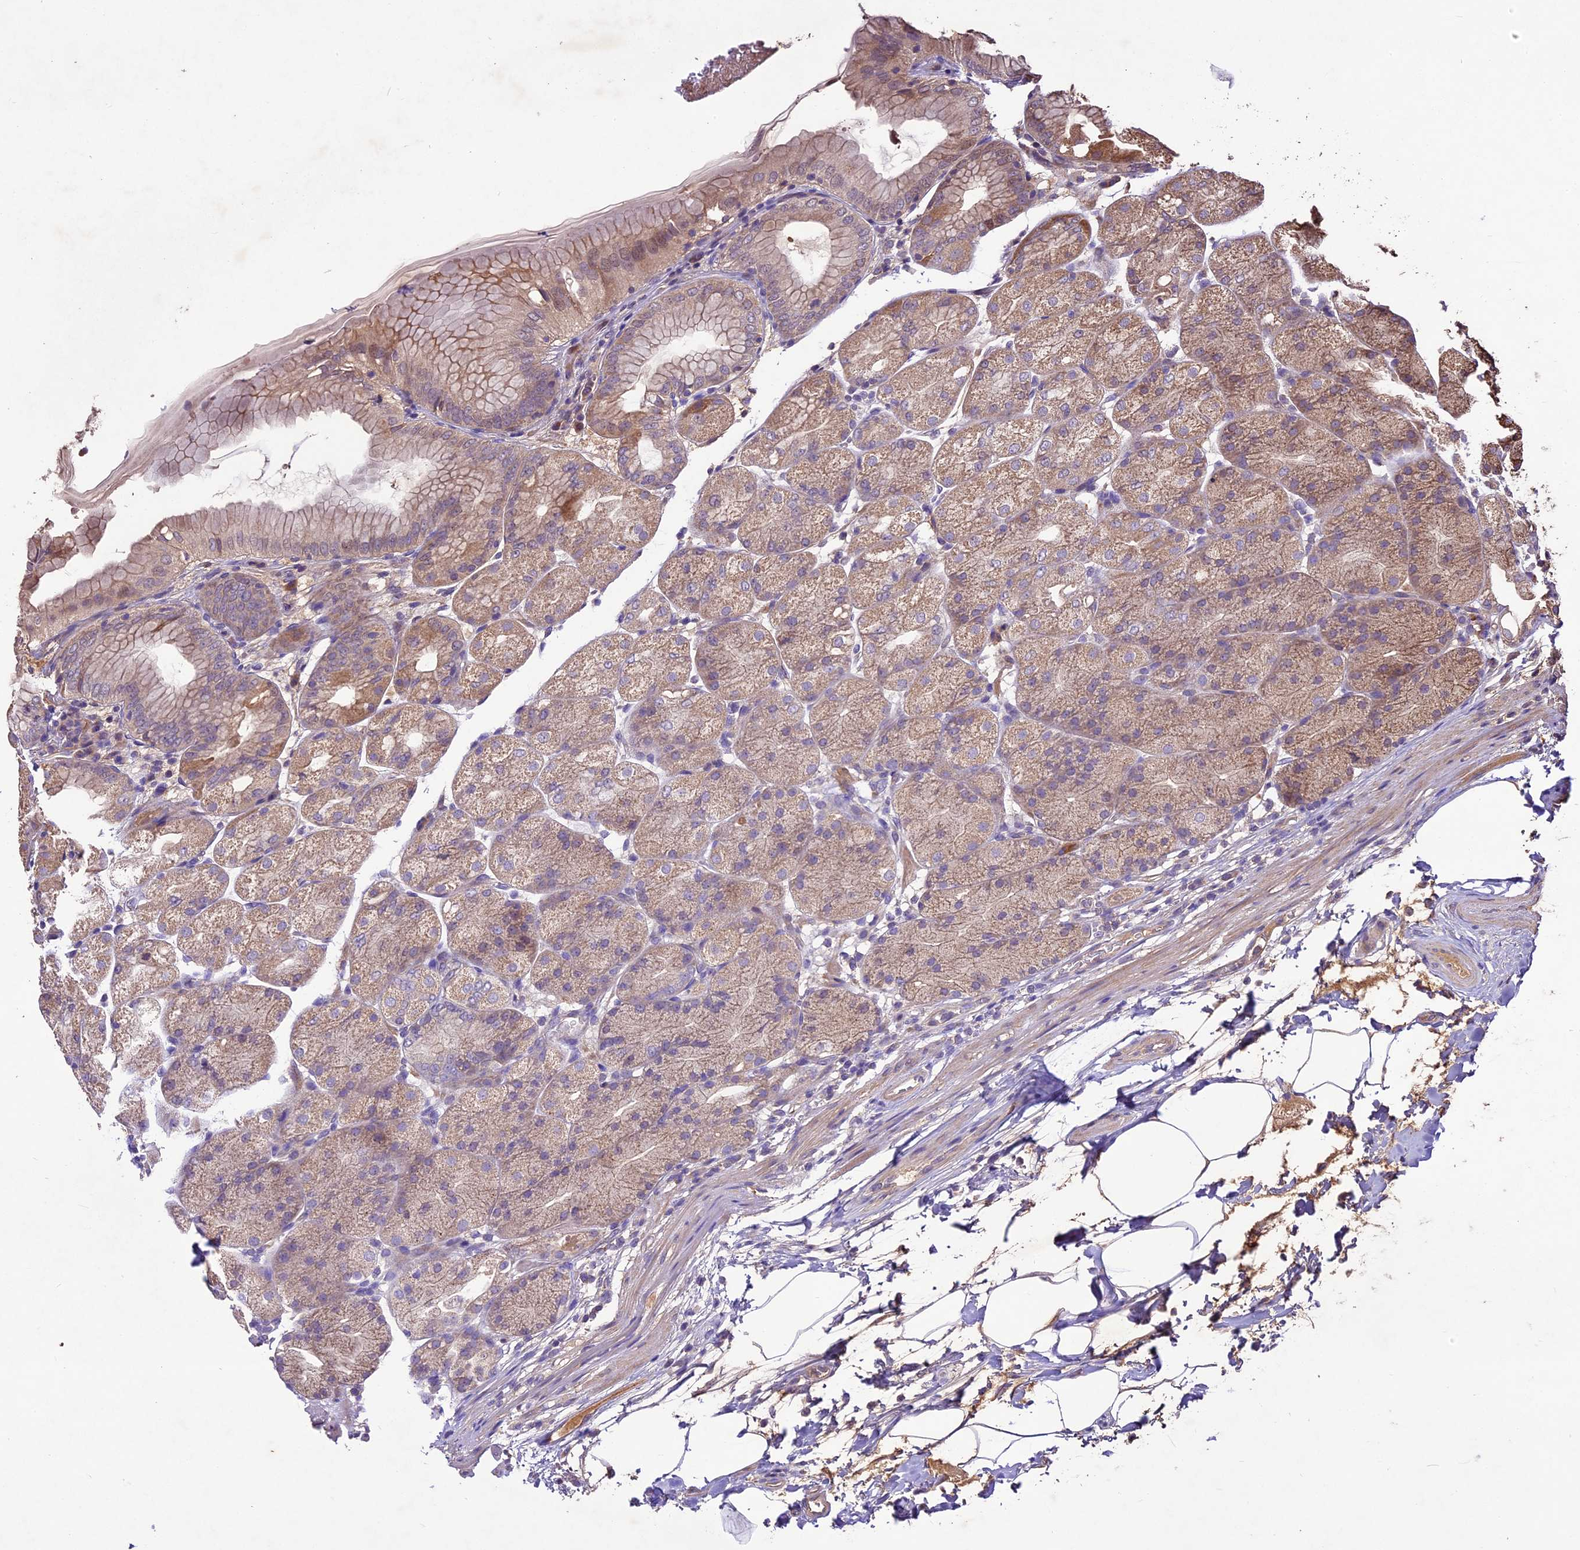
{"staining": {"intensity": "moderate", "quantity": "25%-75%", "location": "cytoplasmic/membranous,nuclear"}, "tissue": "stomach", "cell_type": "Glandular cells", "image_type": "normal", "snomed": [{"axis": "morphology", "description": "Normal tissue, NOS"}, {"axis": "topography", "description": "Stomach, upper"}, {"axis": "topography", "description": "Stomach, lower"}], "caption": "Protein expression analysis of unremarkable stomach reveals moderate cytoplasmic/membranous,nuclear positivity in about 25%-75% of glandular cells. The staining was performed using DAB (3,3'-diaminobenzidine) to visualize the protein expression in brown, while the nuclei were stained in blue with hematoxylin (Magnification: 20x).", "gene": "CRLF1", "patient": {"sex": "male", "age": 62}}